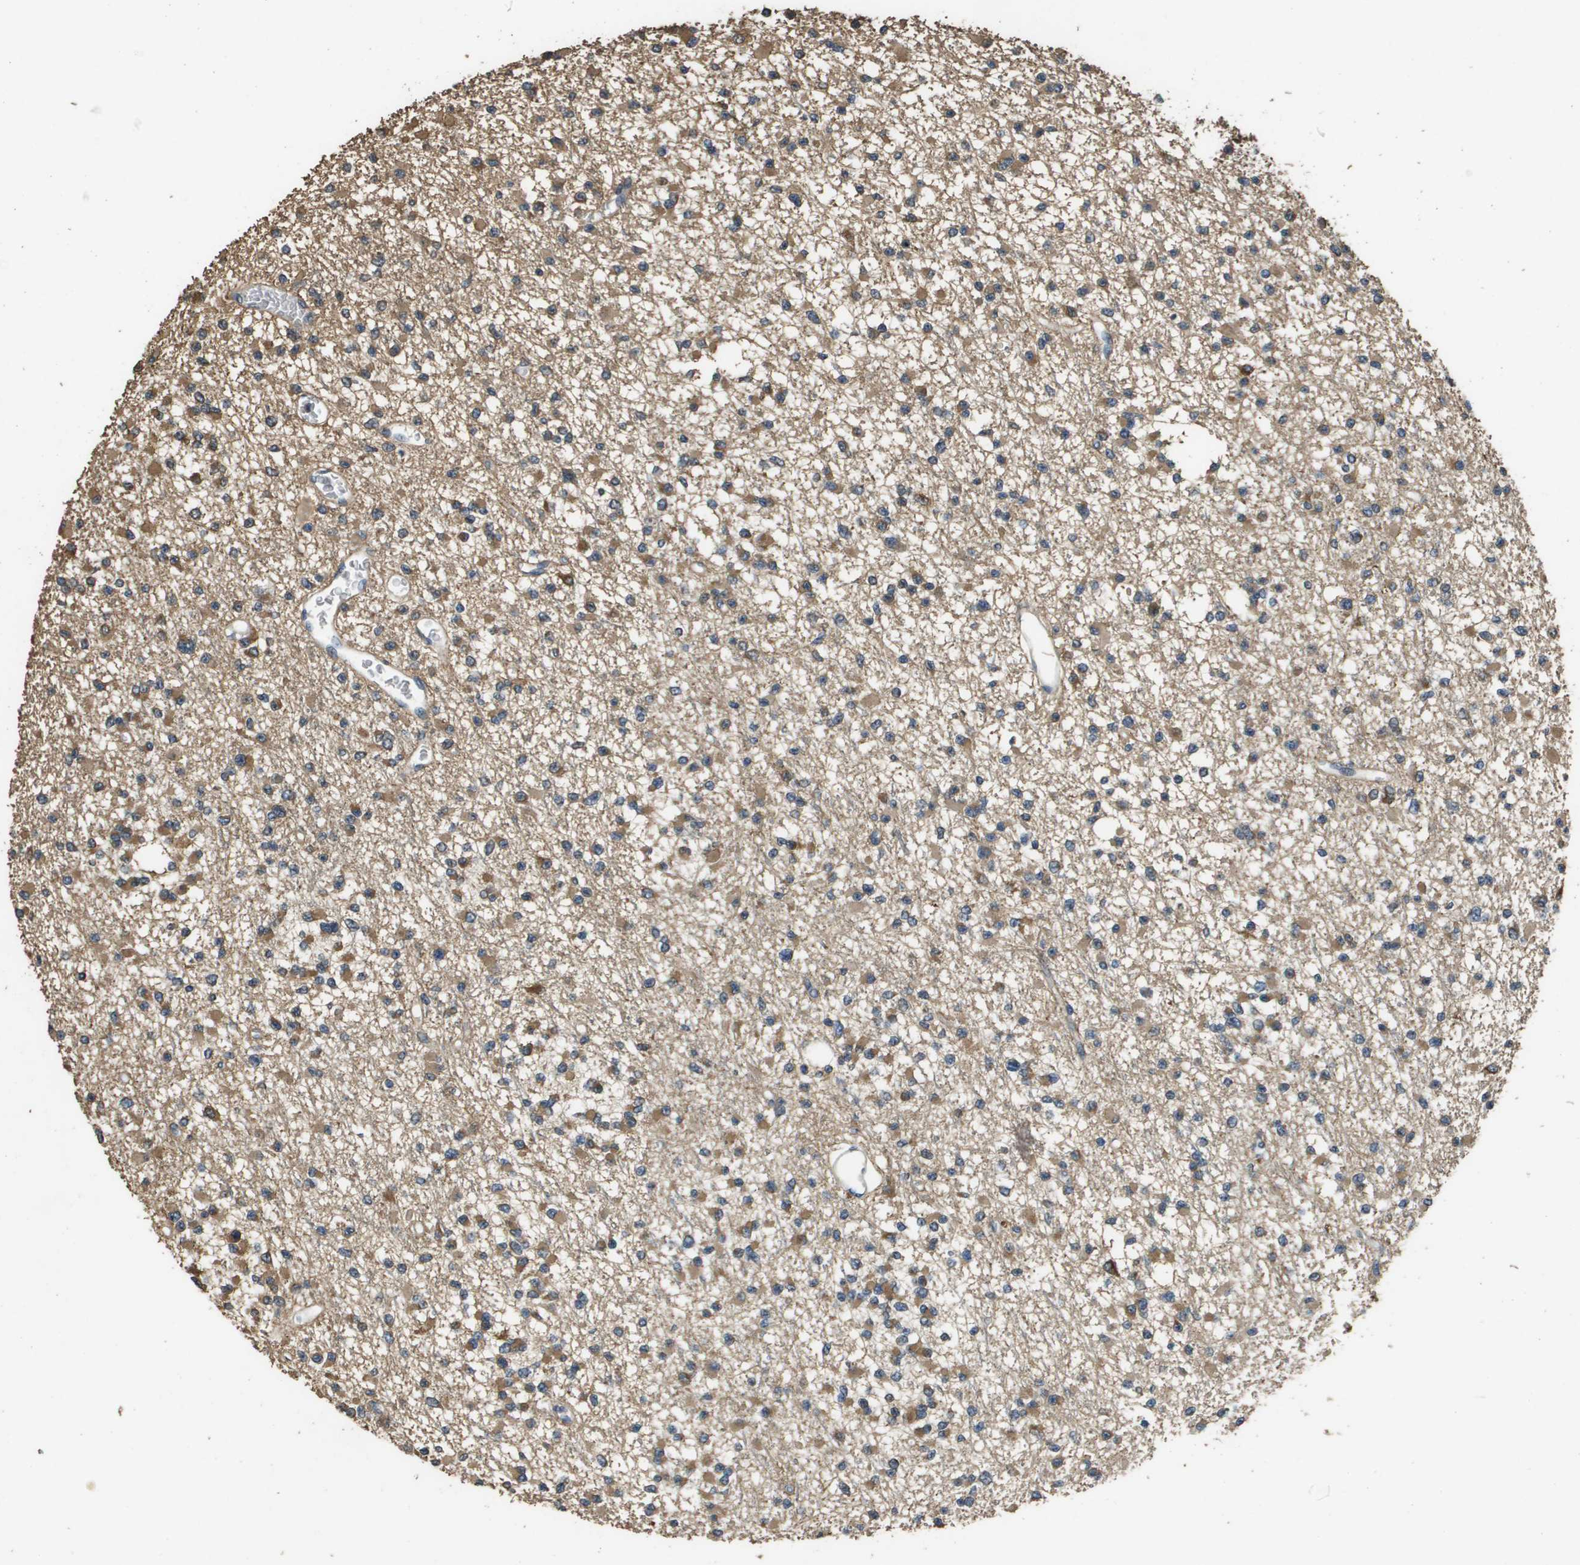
{"staining": {"intensity": "moderate", "quantity": ">75%", "location": "cytoplasmic/membranous"}, "tissue": "glioma", "cell_type": "Tumor cells", "image_type": "cancer", "snomed": [{"axis": "morphology", "description": "Glioma, malignant, Low grade"}, {"axis": "topography", "description": "Brain"}], "caption": "Glioma stained with immunohistochemistry demonstrates moderate cytoplasmic/membranous staining in about >75% of tumor cells.", "gene": "RAB6B", "patient": {"sex": "female", "age": 22}}